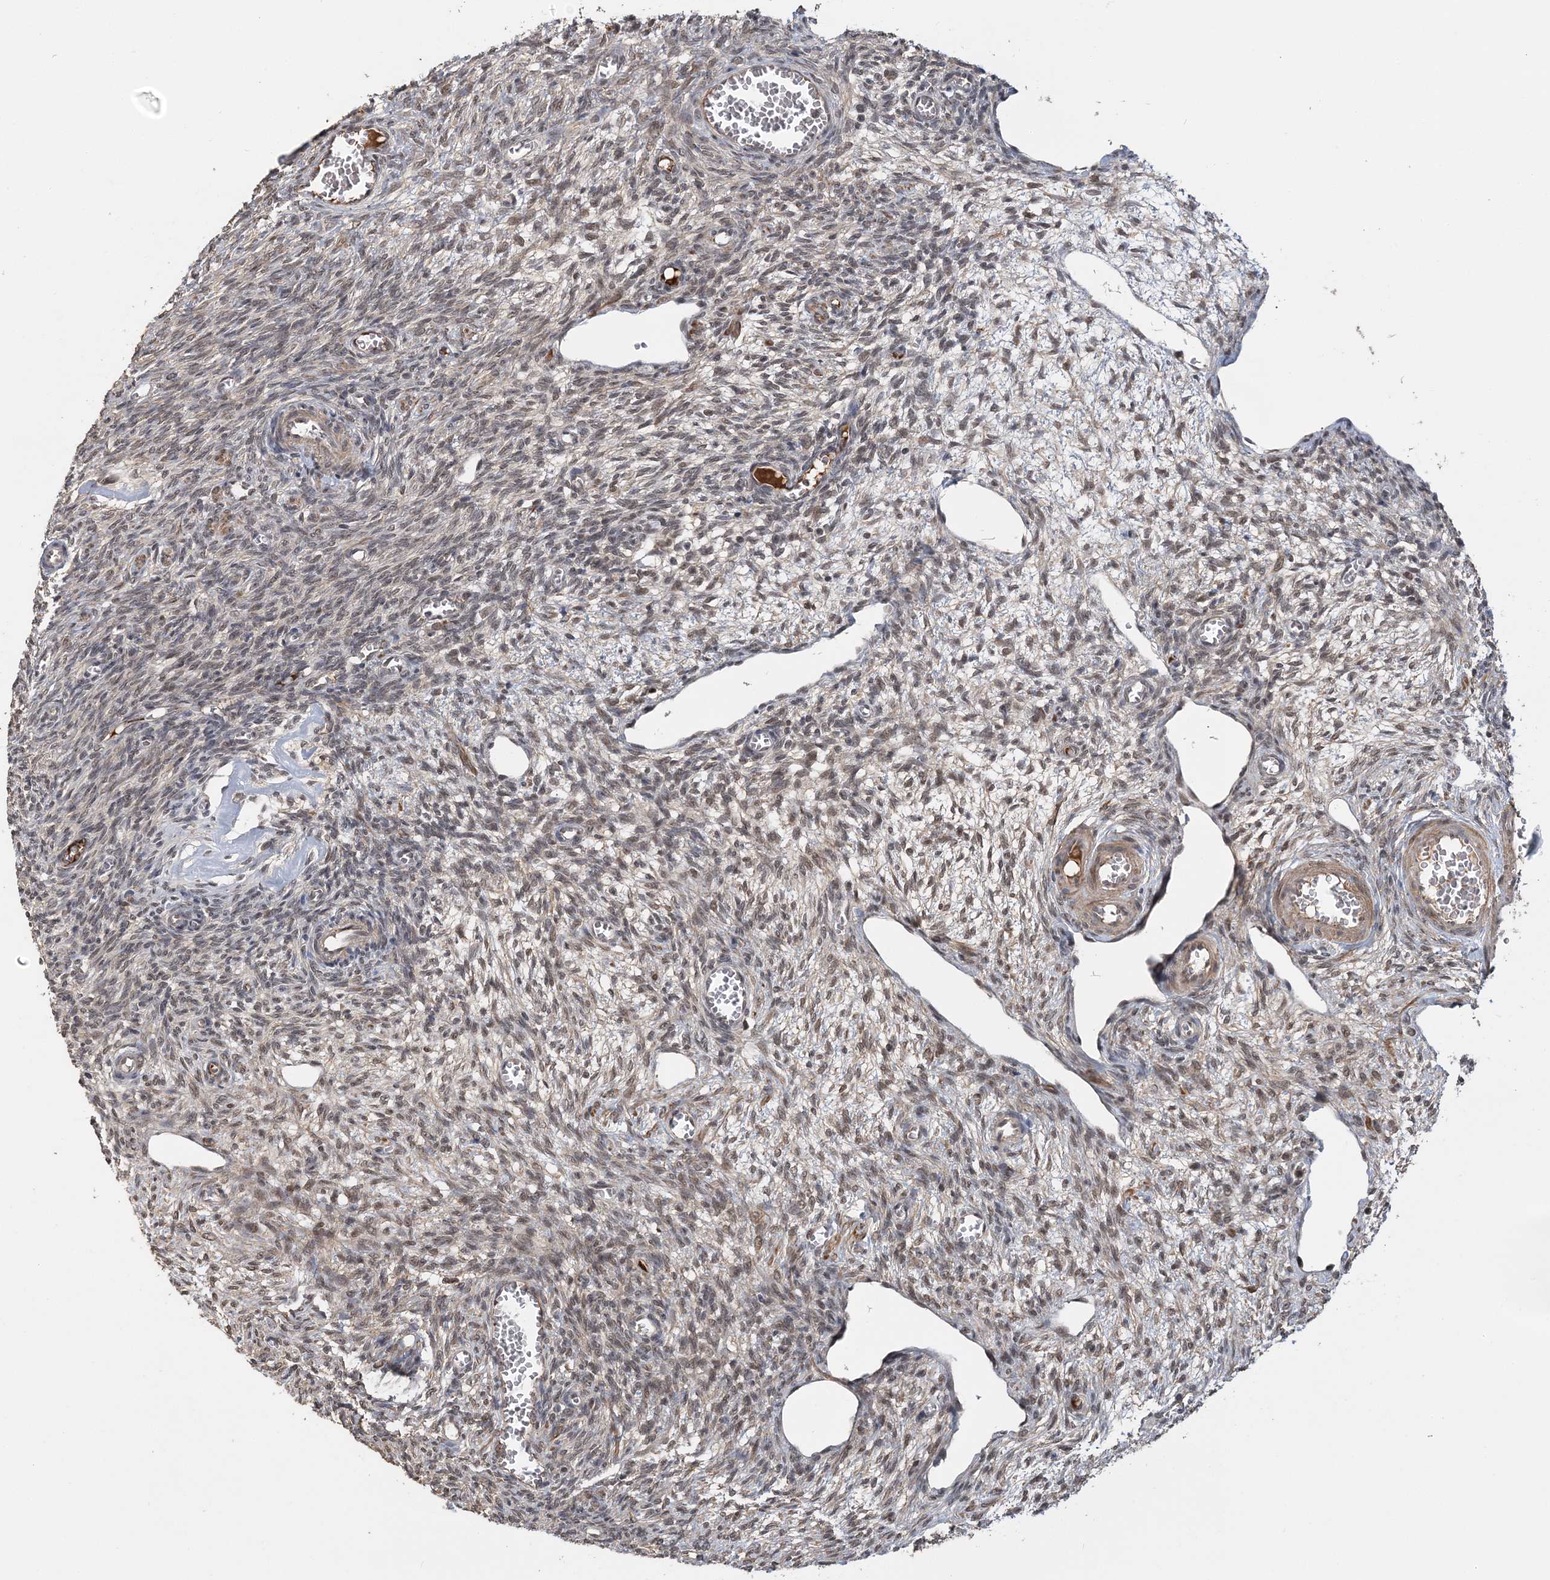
{"staining": {"intensity": "weak", "quantity": "25%-75%", "location": "nuclear"}, "tissue": "ovary", "cell_type": "Ovarian stroma cells", "image_type": "normal", "snomed": [{"axis": "morphology", "description": "Normal tissue, NOS"}, {"axis": "topography", "description": "Ovary"}], "caption": "Weak nuclear protein positivity is appreciated in approximately 25%-75% of ovarian stroma cells in ovary.", "gene": "TSHZ2", "patient": {"sex": "female", "age": 27}}